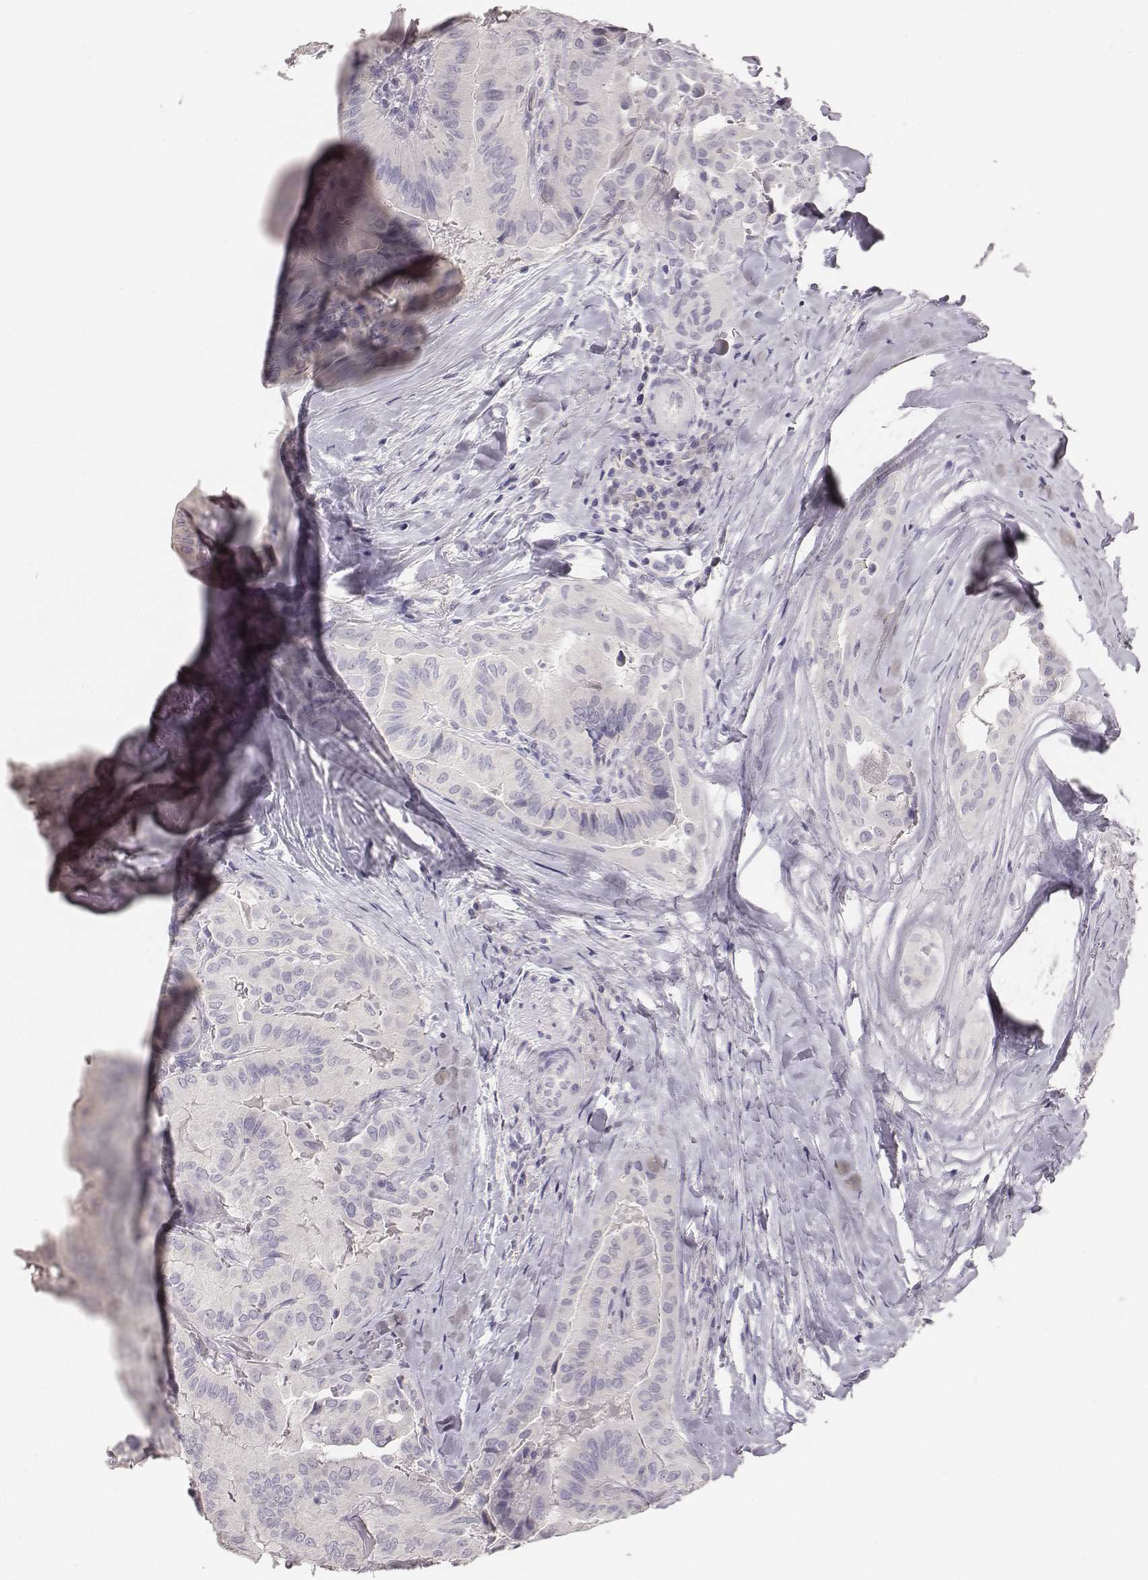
{"staining": {"intensity": "negative", "quantity": "none", "location": "none"}, "tissue": "thyroid cancer", "cell_type": "Tumor cells", "image_type": "cancer", "snomed": [{"axis": "morphology", "description": "Papillary adenocarcinoma, NOS"}, {"axis": "topography", "description": "Thyroid gland"}], "caption": "IHC photomicrograph of neoplastic tissue: human papillary adenocarcinoma (thyroid) stained with DAB demonstrates no significant protein expression in tumor cells.", "gene": "MYH6", "patient": {"sex": "female", "age": 68}}